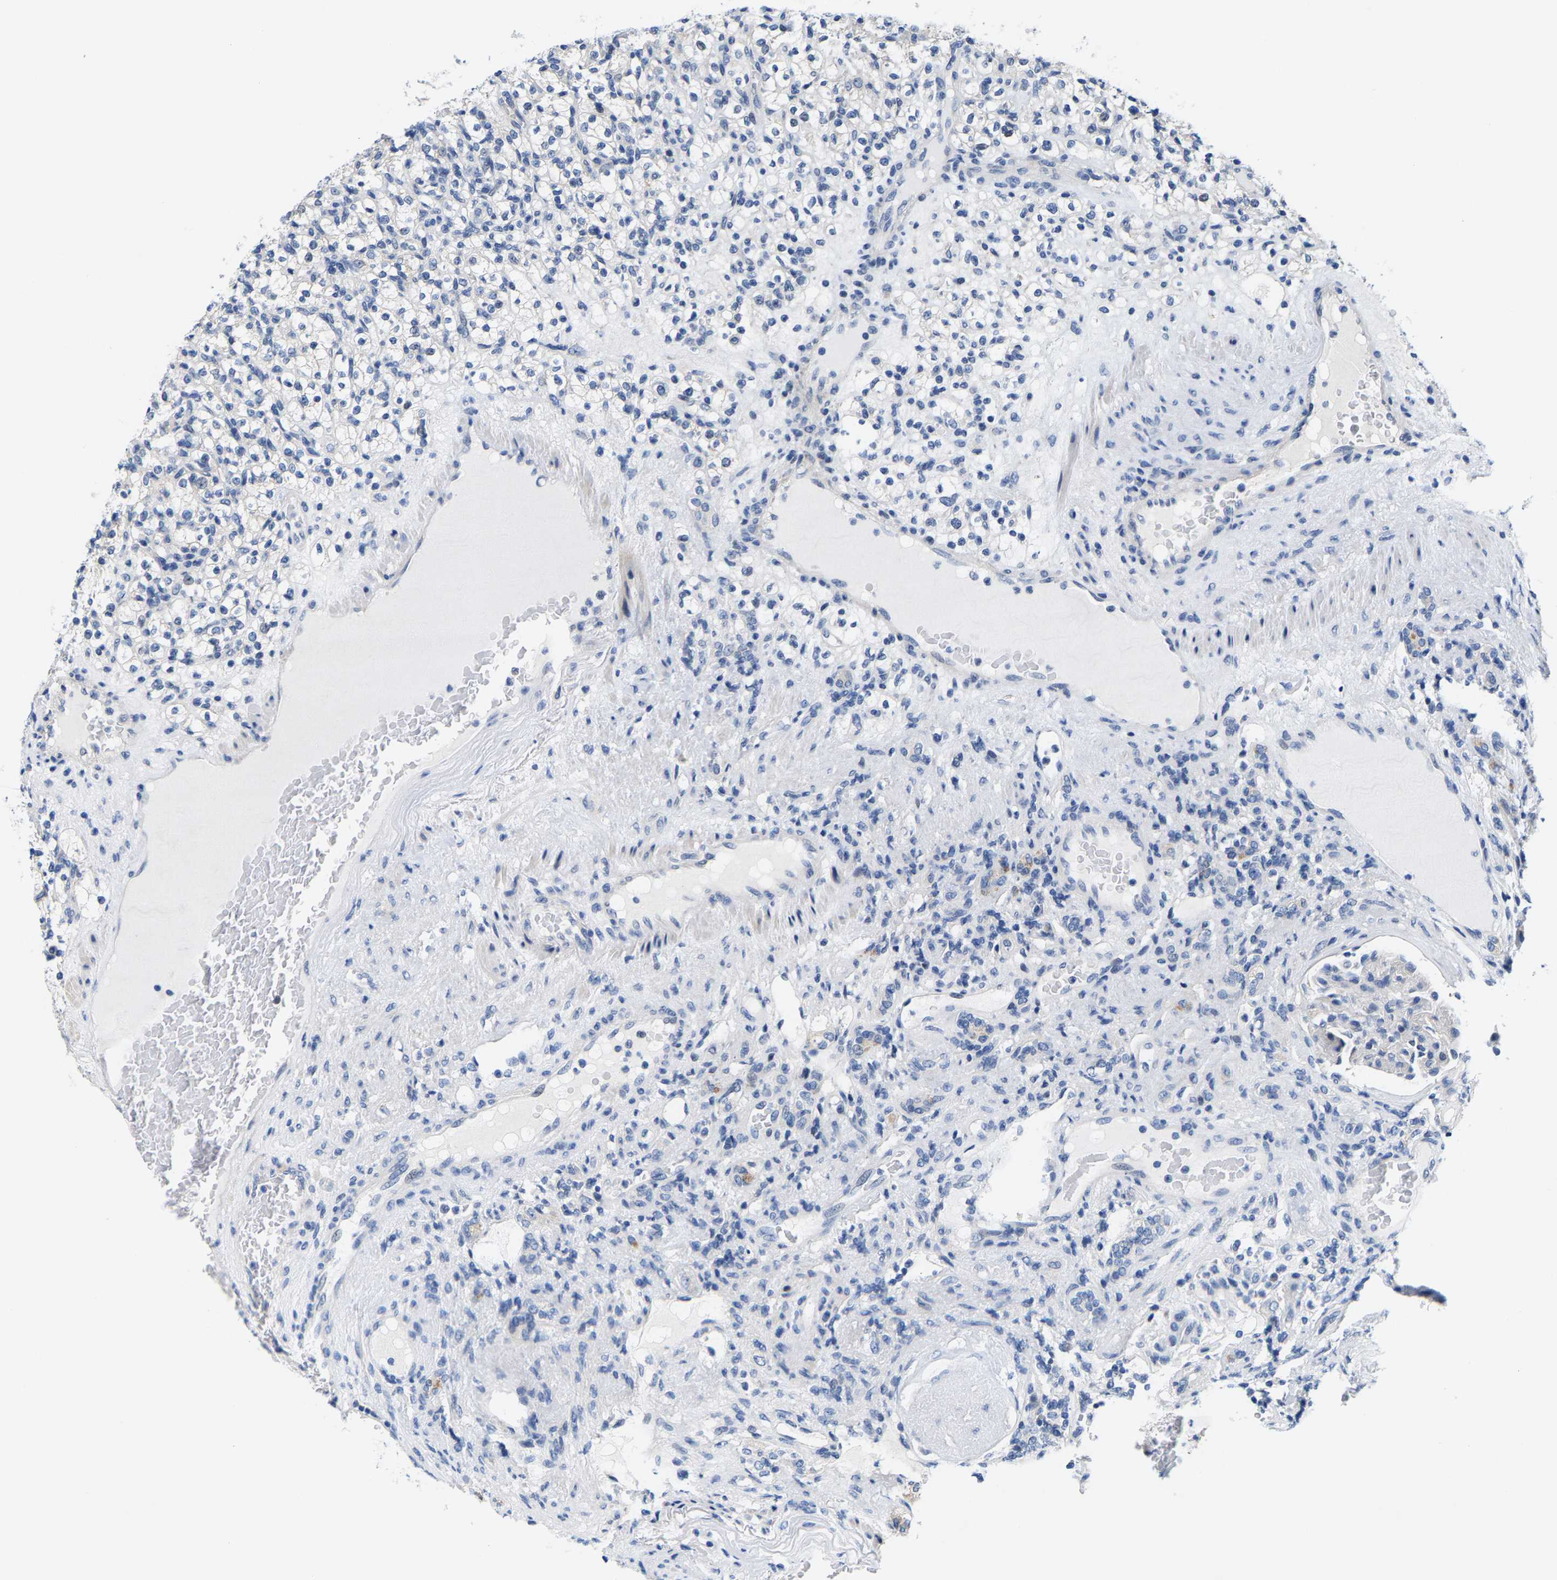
{"staining": {"intensity": "negative", "quantity": "none", "location": "none"}, "tissue": "renal cancer", "cell_type": "Tumor cells", "image_type": "cancer", "snomed": [{"axis": "morphology", "description": "Normal tissue, NOS"}, {"axis": "morphology", "description": "Adenocarcinoma, NOS"}, {"axis": "topography", "description": "Kidney"}], "caption": "This is a photomicrograph of IHC staining of renal cancer, which shows no expression in tumor cells. The staining is performed using DAB (3,3'-diaminobenzidine) brown chromogen with nuclei counter-stained in using hematoxylin.", "gene": "KLHL1", "patient": {"sex": "female", "age": 72}}